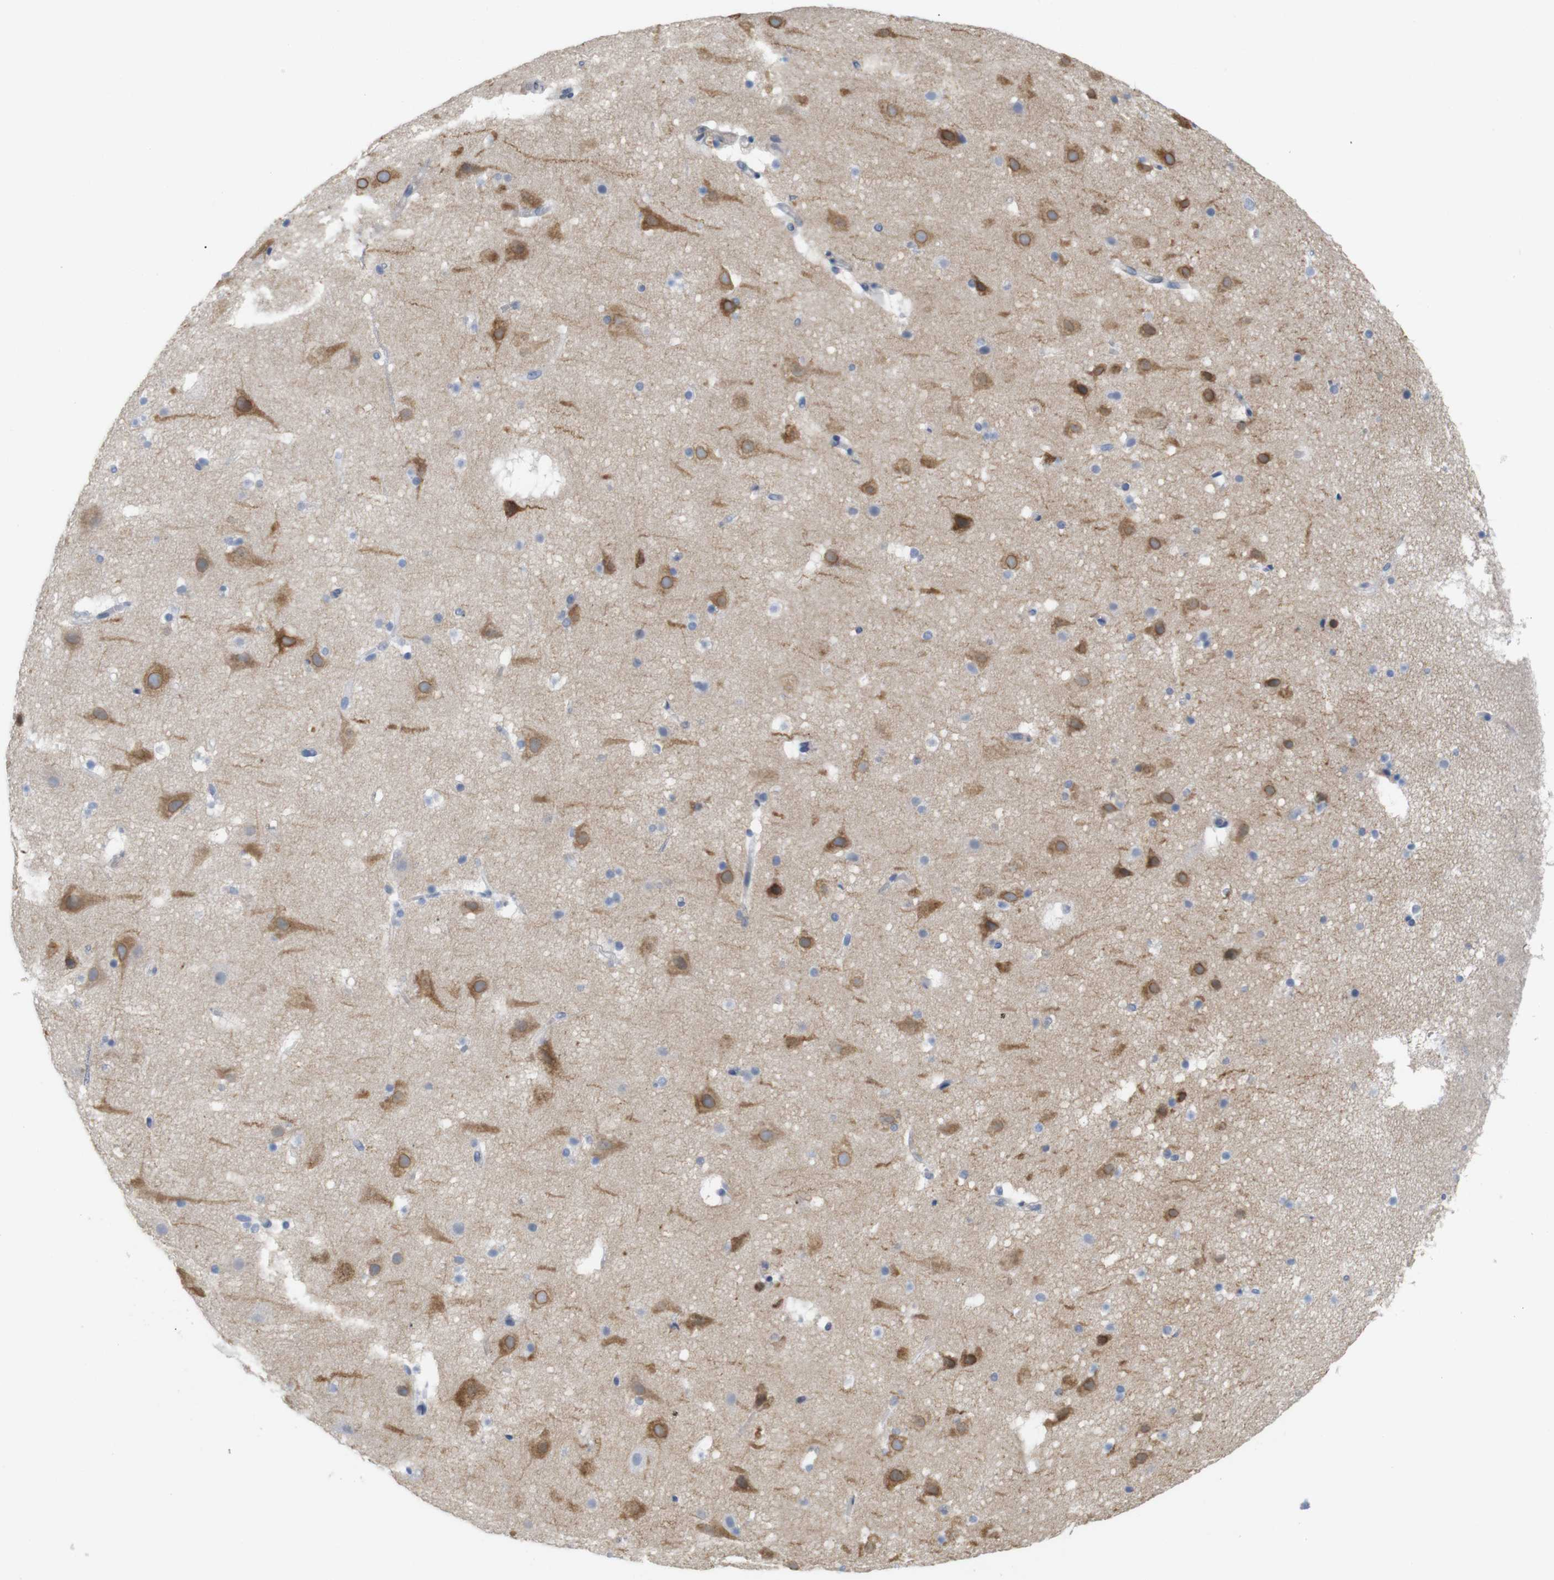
{"staining": {"intensity": "negative", "quantity": "none", "location": "none"}, "tissue": "cerebral cortex", "cell_type": "Endothelial cells", "image_type": "normal", "snomed": [{"axis": "morphology", "description": "Normal tissue, NOS"}, {"axis": "topography", "description": "Cerebral cortex"}], "caption": "An IHC micrograph of unremarkable cerebral cortex is shown. There is no staining in endothelial cells of cerebral cortex.", "gene": "ITPR1", "patient": {"sex": "male", "age": 45}}